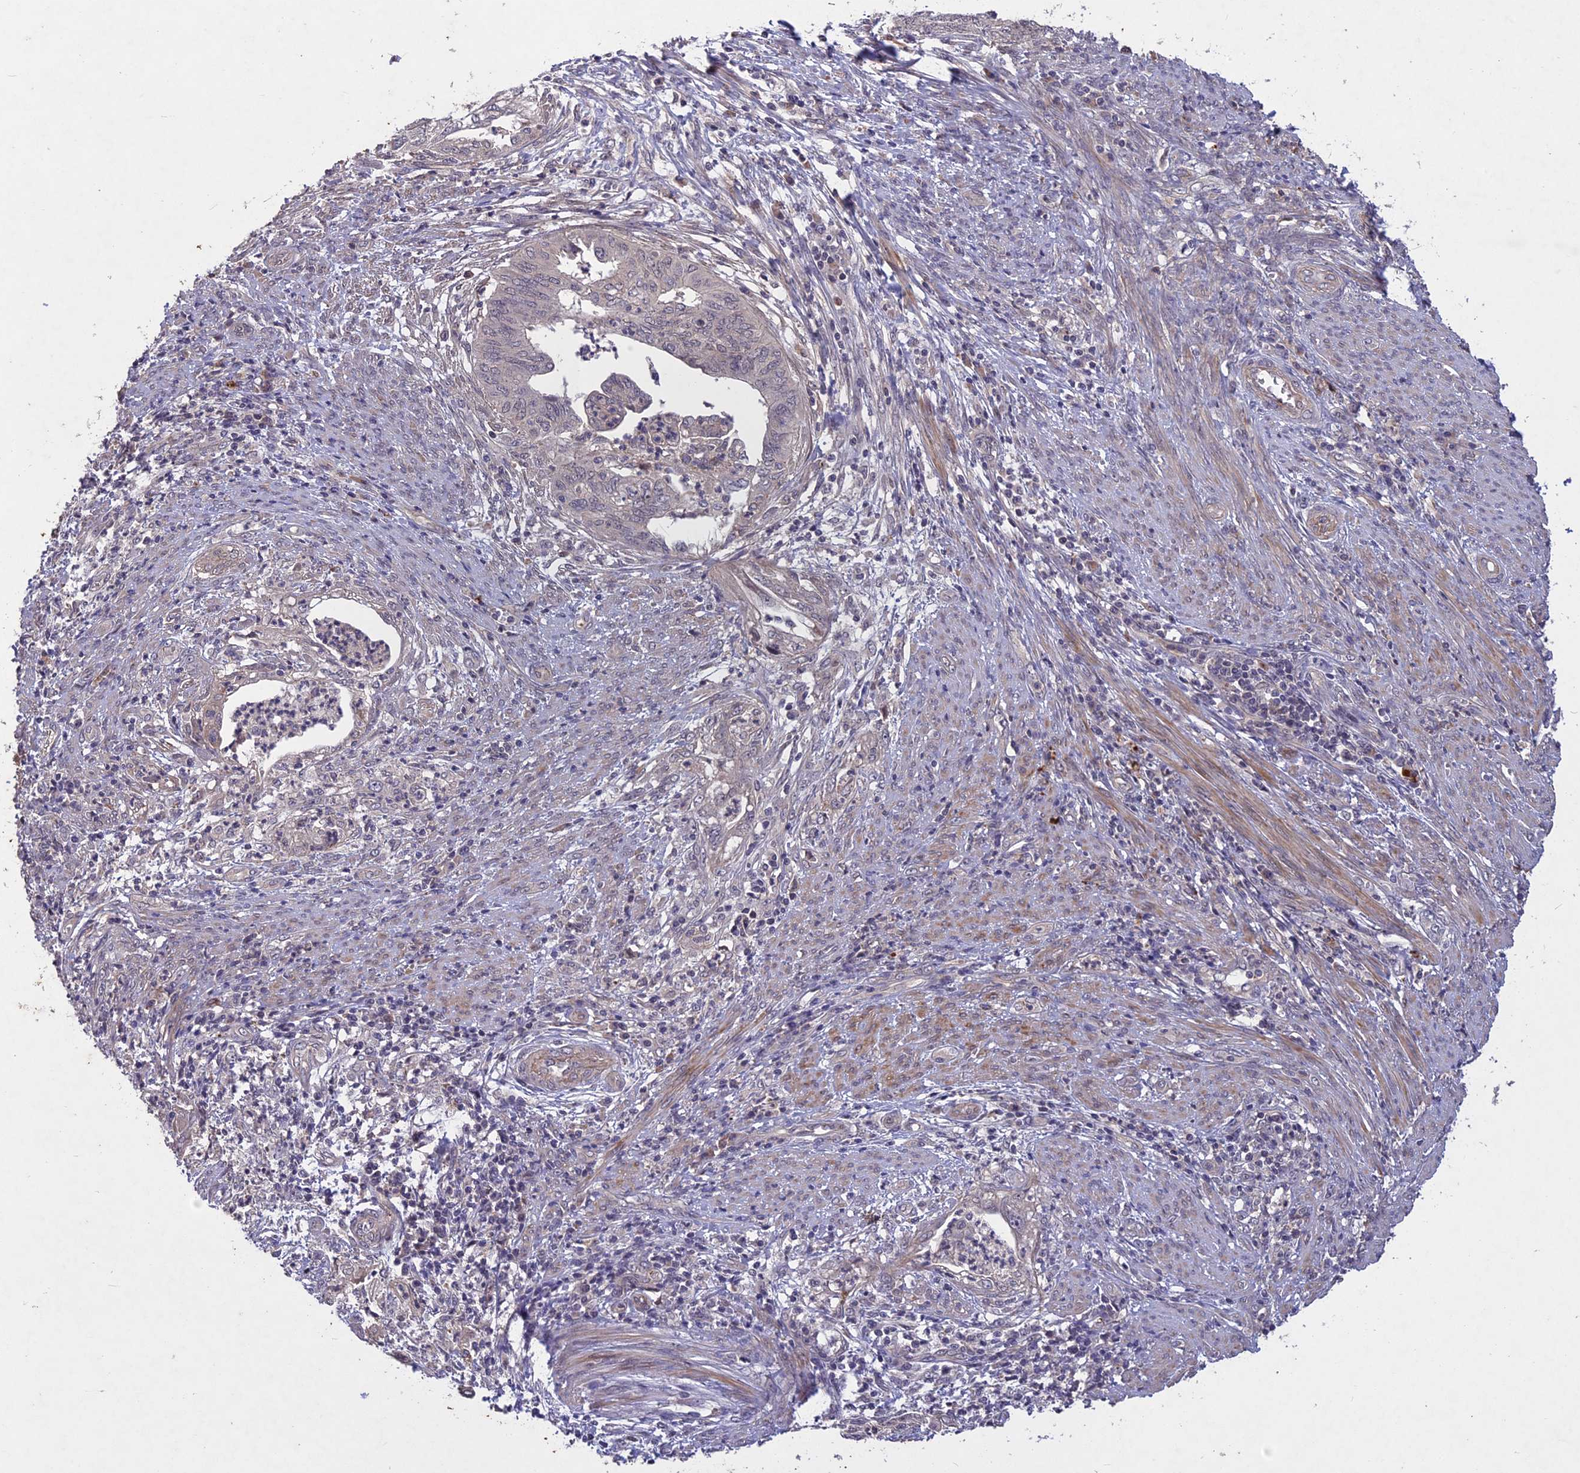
{"staining": {"intensity": "negative", "quantity": "none", "location": "none"}, "tissue": "endometrial cancer", "cell_type": "Tumor cells", "image_type": "cancer", "snomed": [{"axis": "morphology", "description": "Adenocarcinoma, NOS"}, {"axis": "topography", "description": "Endometrium"}], "caption": "A micrograph of human endometrial cancer (adenocarcinoma) is negative for staining in tumor cells.", "gene": "ADO", "patient": {"sex": "female", "age": 68}}